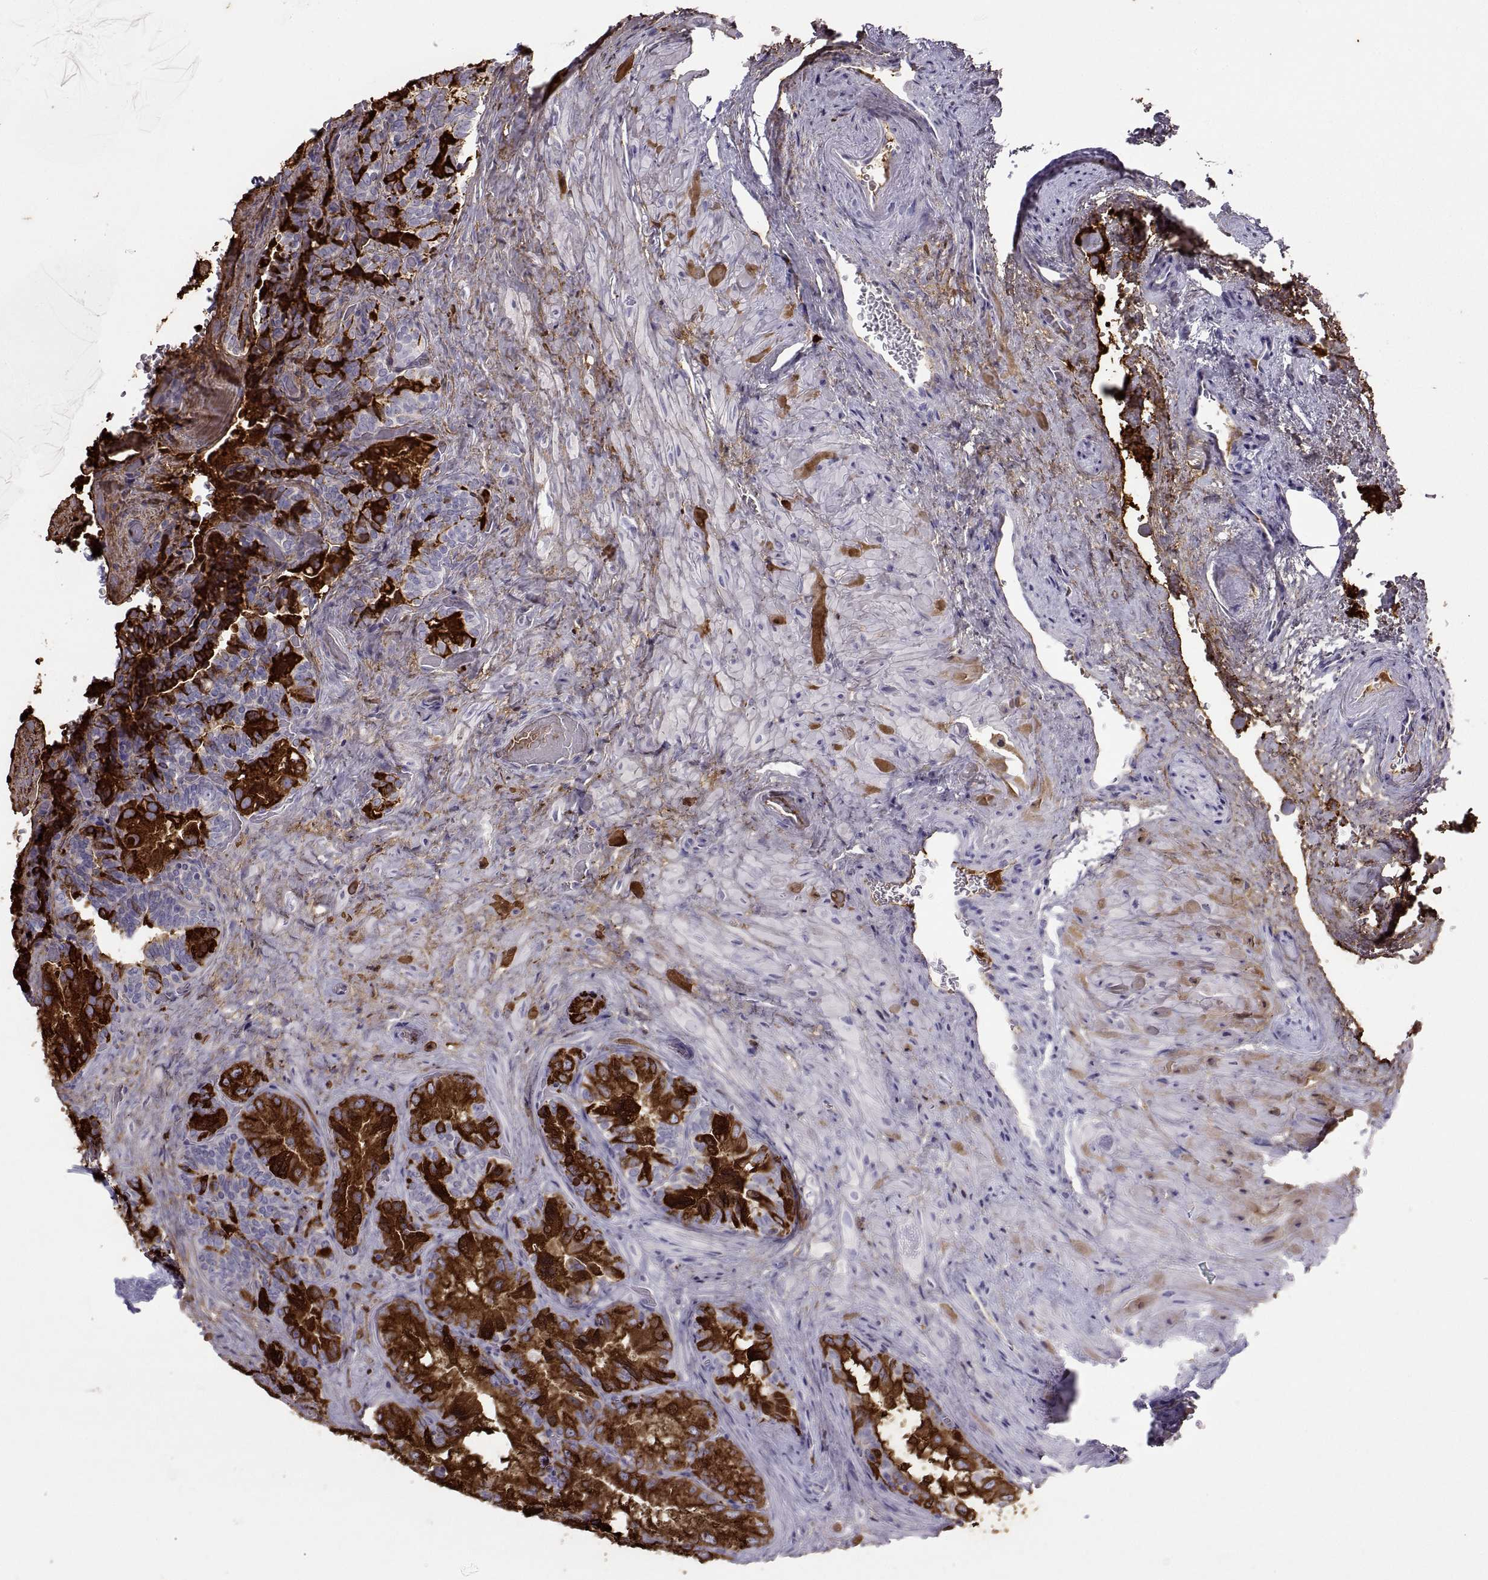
{"staining": {"intensity": "strong", "quantity": ">75%", "location": "cytoplasmic/membranous"}, "tissue": "seminal vesicle", "cell_type": "Glandular cells", "image_type": "normal", "snomed": [{"axis": "morphology", "description": "Normal tissue, NOS"}, {"axis": "topography", "description": "Seminal veicle"}], "caption": "Brown immunohistochemical staining in normal seminal vesicle demonstrates strong cytoplasmic/membranous positivity in approximately >75% of glandular cells.", "gene": "SEMG1", "patient": {"sex": "male", "age": 69}}